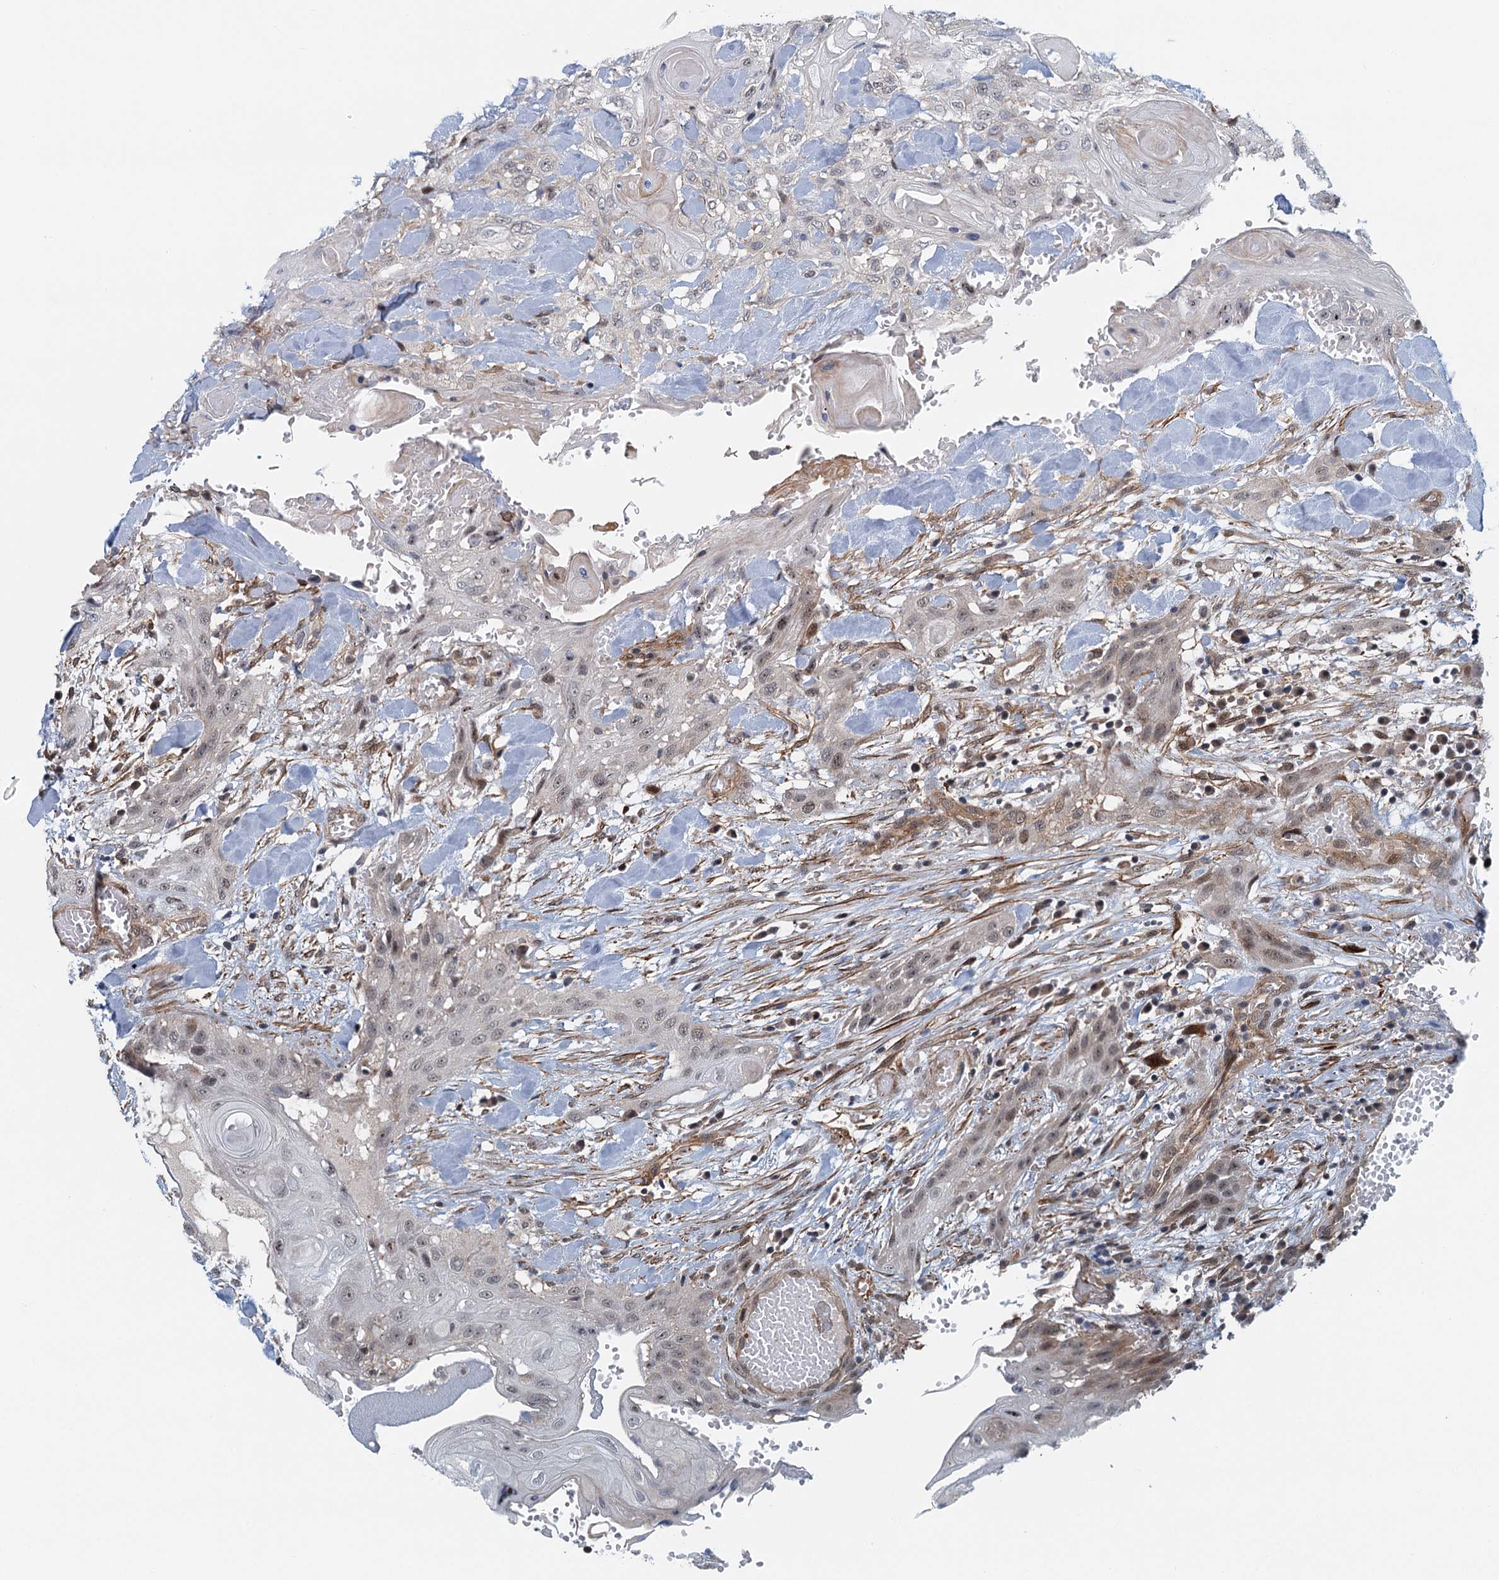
{"staining": {"intensity": "weak", "quantity": "25%-75%", "location": "nuclear"}, "tissue": "head and neck cancer", "cell_type": "Tumor cells", "image_type": "cancer", "snomed": [{"axis": "morphology", "description": "Squamous cell carcinoma, NOS"}, {"axis": "topography", "description": "Head-Neck"}], "caption": "This photomicrograph shows IHC staining of head and neck squamous cell carcinoma, with low weak nuclear expression in approximately 25%-75% of tumor cells.", "gene": "TAS2R42", "patient": {"sex": "female", "age": 43}}